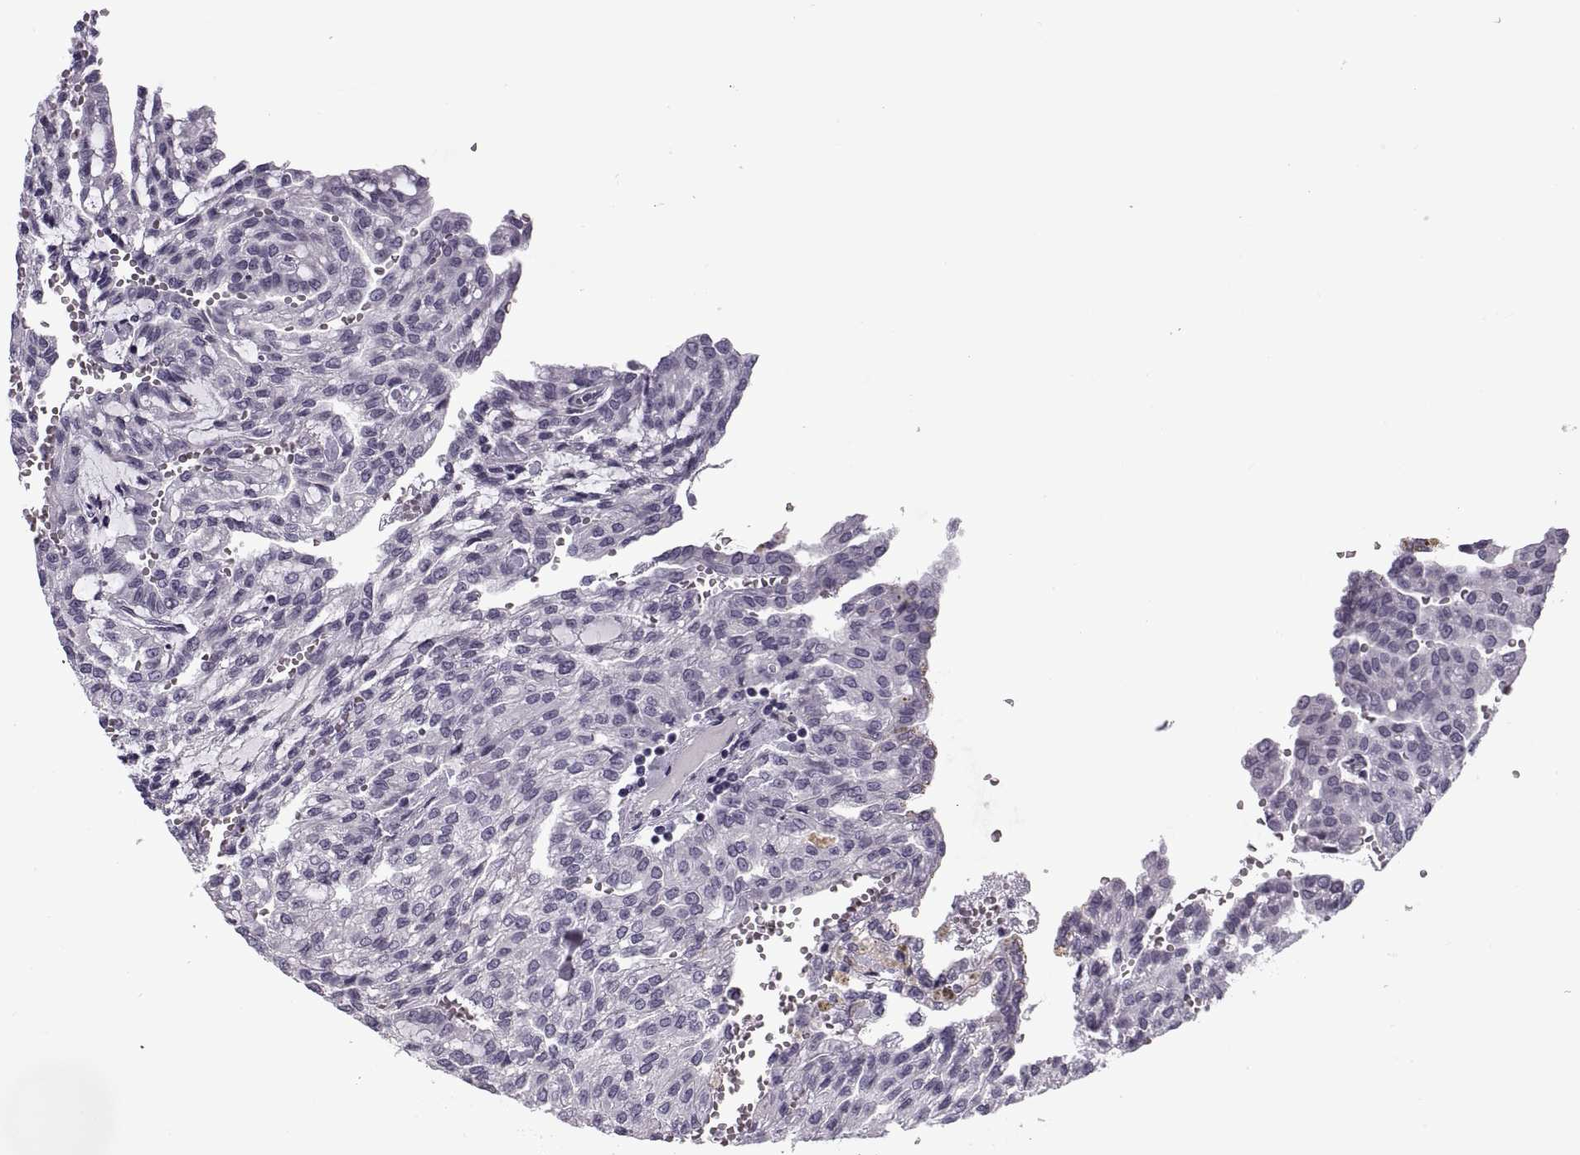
{"staining": {"intensity": "negative", "quantity": "none", "location": "none"}, "tissue": "renal cancer", "cell_type": "Tumor cells", "image_type": "cancer", "snomed": [{"axis": "morphology", "description": "Adenocarcinoma, NOS"}, {"axis": "topography", "description": "Kidney"}], "caption": "Tumor cells are negative for protein expression in human adenocarcinoma (renal). (Brightfield microscopy of DAB (3,3'-diaminobenzidine) IHC at high magnification).", "gene": "TBC1D3G", "patient": {"sex": "male", "age": 63}}